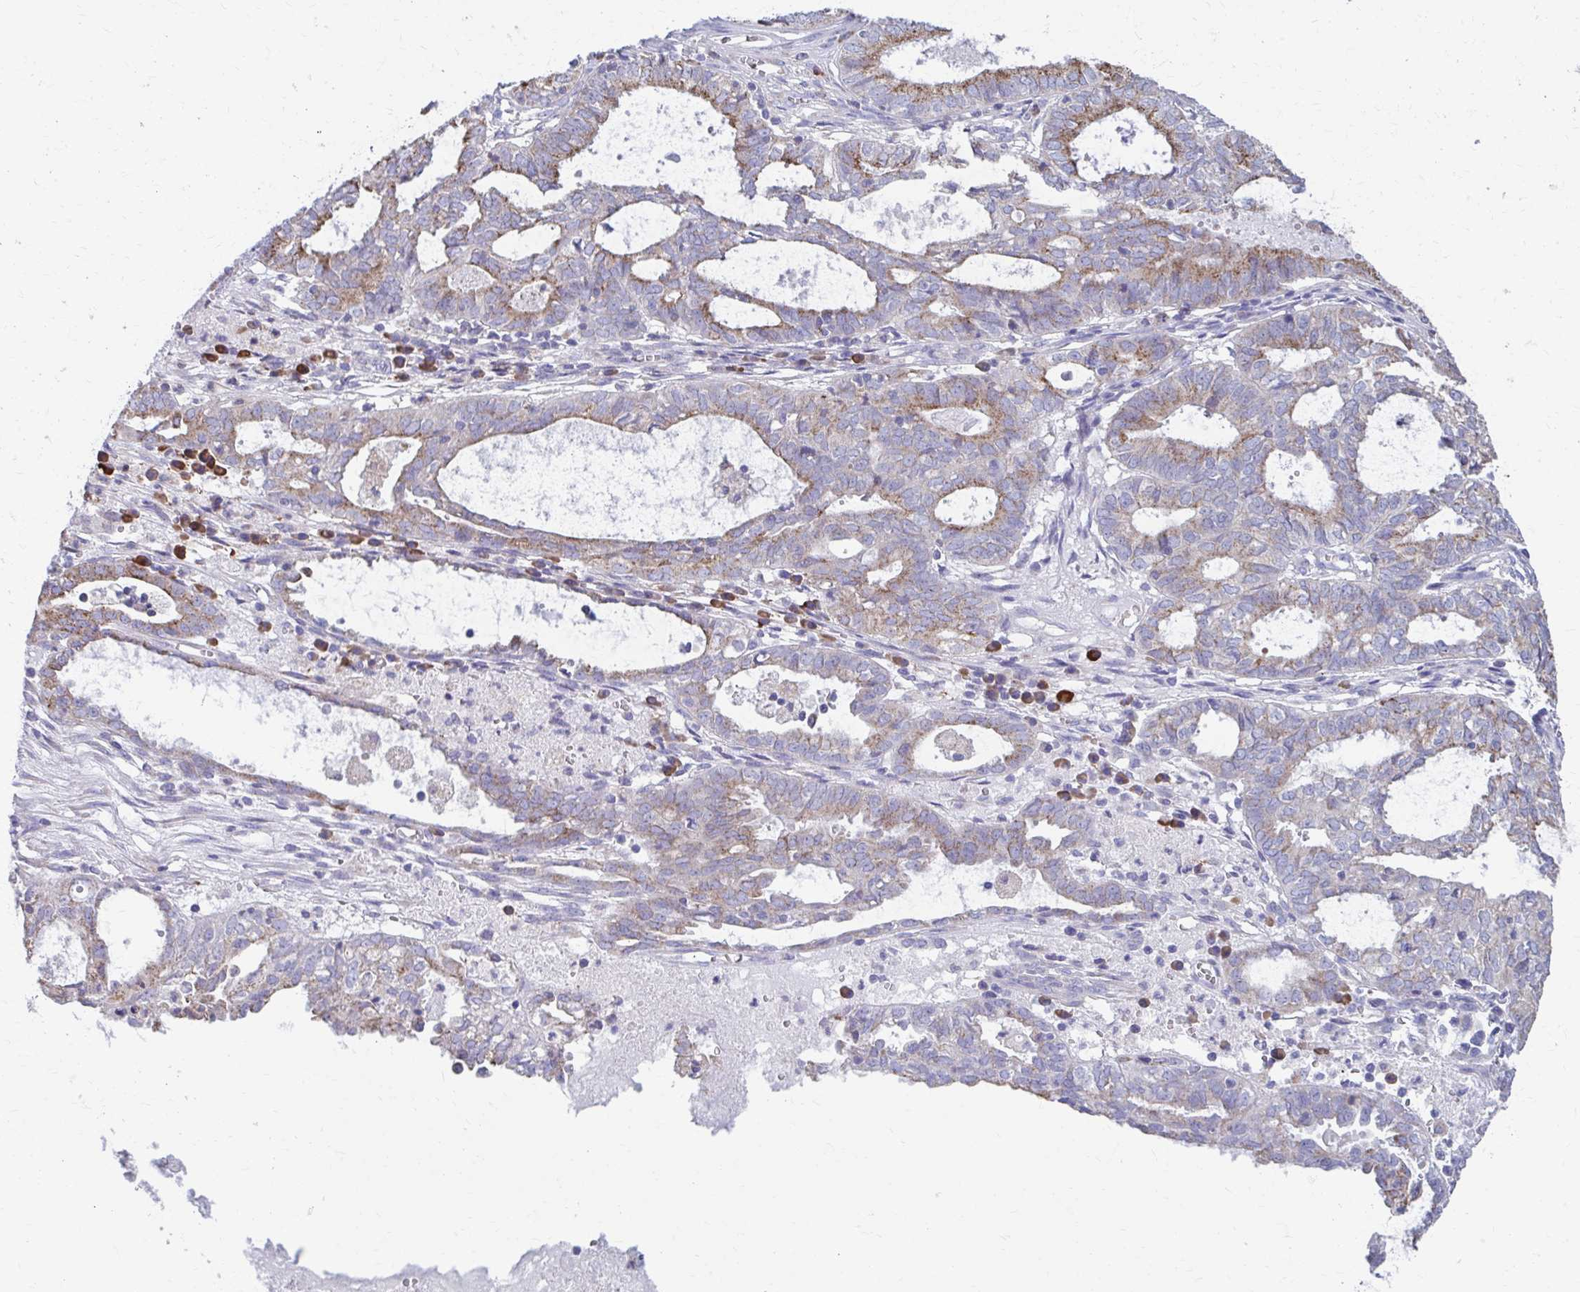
{"staining": {"intensity": "moderate", "quantity": "25%-75%", "location": "cytoplasmic/membranous"}, "tissue": "ovarian cancer", "cell_type": "Tumor cells", "image_type": "cancer", "snomed": [{"axis": "morphology", "description": "Carcinoma, endometroid"}, {"axis": "topography", "description": "Ovary"}], "caption": "Ovarian cancer (endometroid carcinoma) was stained to show a protein in brown. There is medium levels of moderate cytoplasmic/membranous expression in approximately 25%-75% of tumor cells.", "gene": "FKBP2", "patient": {"sex": "female", "age": 64}}